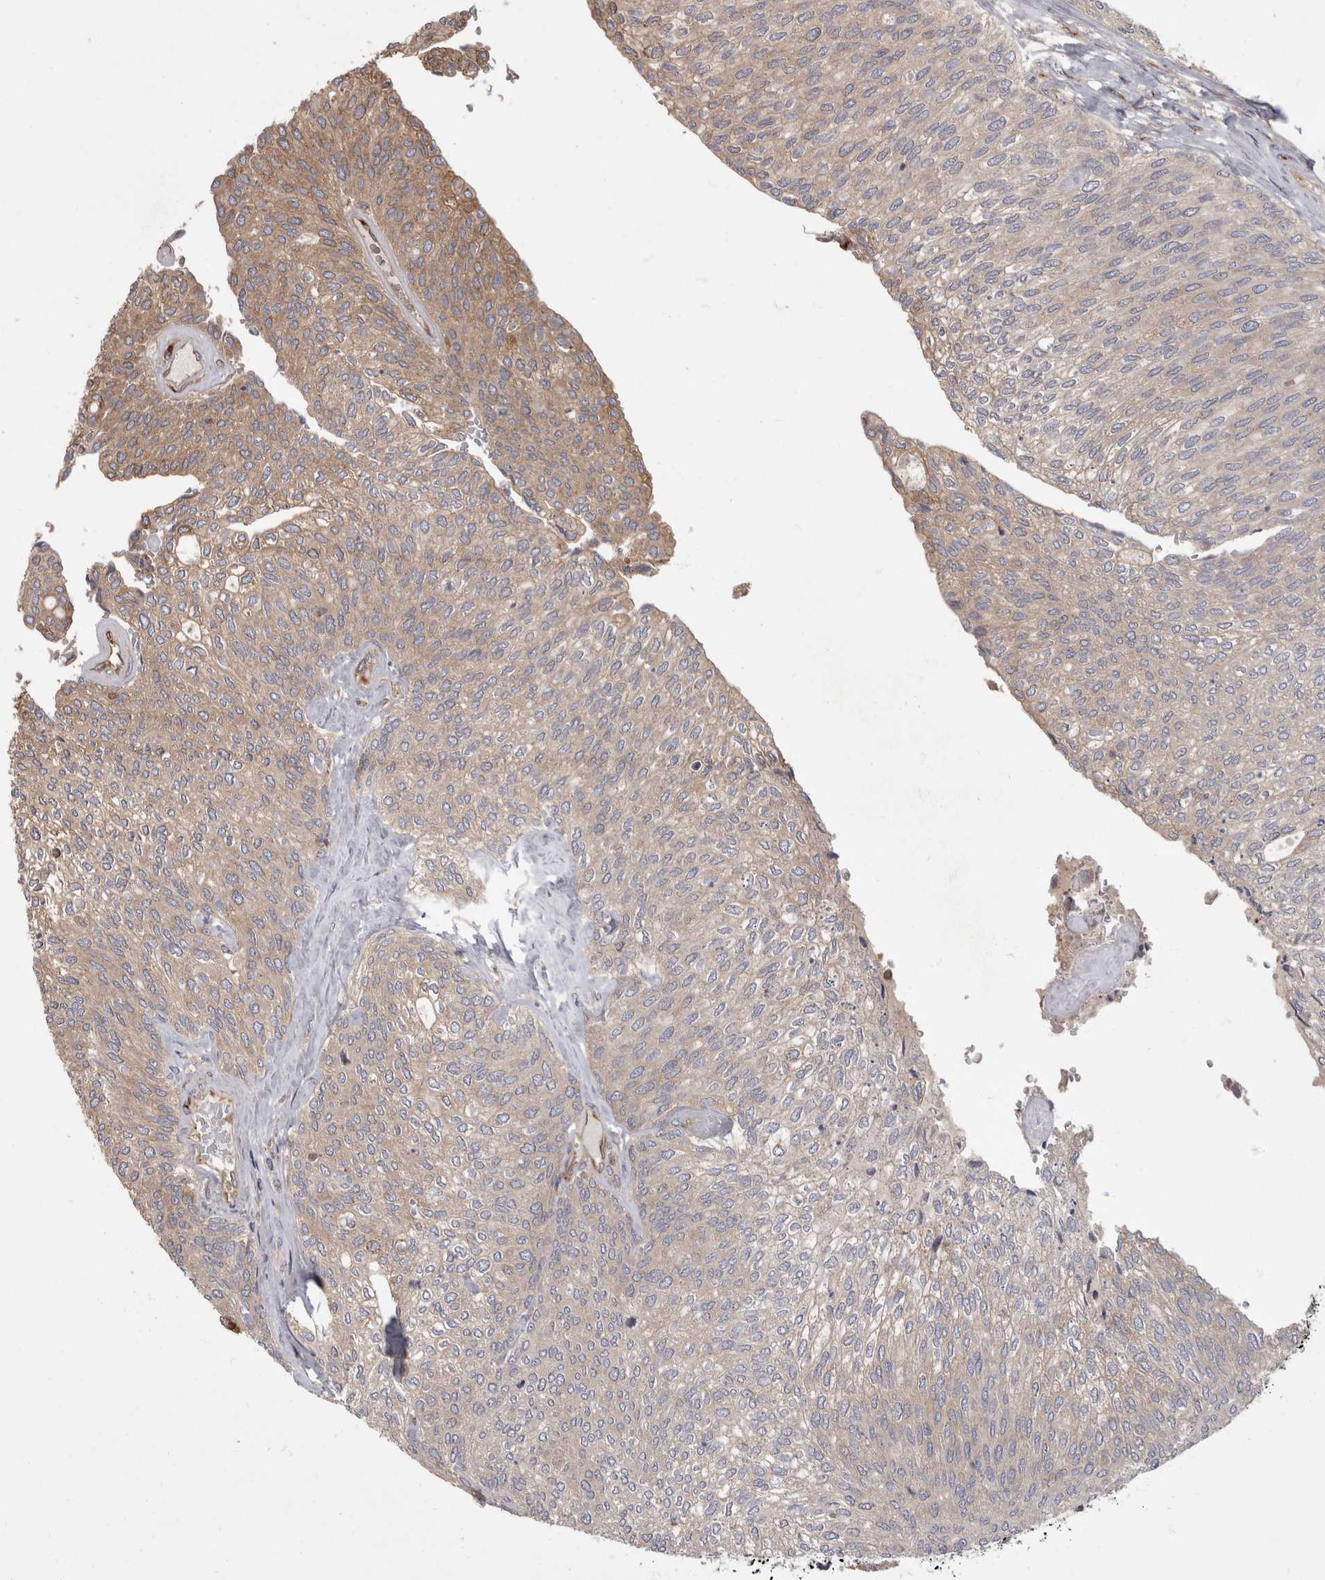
{"staining": {"intensity": "weak", "quantity": "<25%", "location": "cytoplasmic/membranous"}, "tissue": "urothelial cancer", "cell_type": "Tumor cells", "image_type": "cancer", "snomed": [{"axis": "morphology", "description": "Urothelial carcinoma, Low grade"}, {"axis": "topography", "description": "Urinary bladder"}], "caption": "Human urothelial cancer stained for a protein using IHC exhibits no expression in tumor cells.", "gene": "HOOK3", "patient": {"sex": "female", "age": 79}}